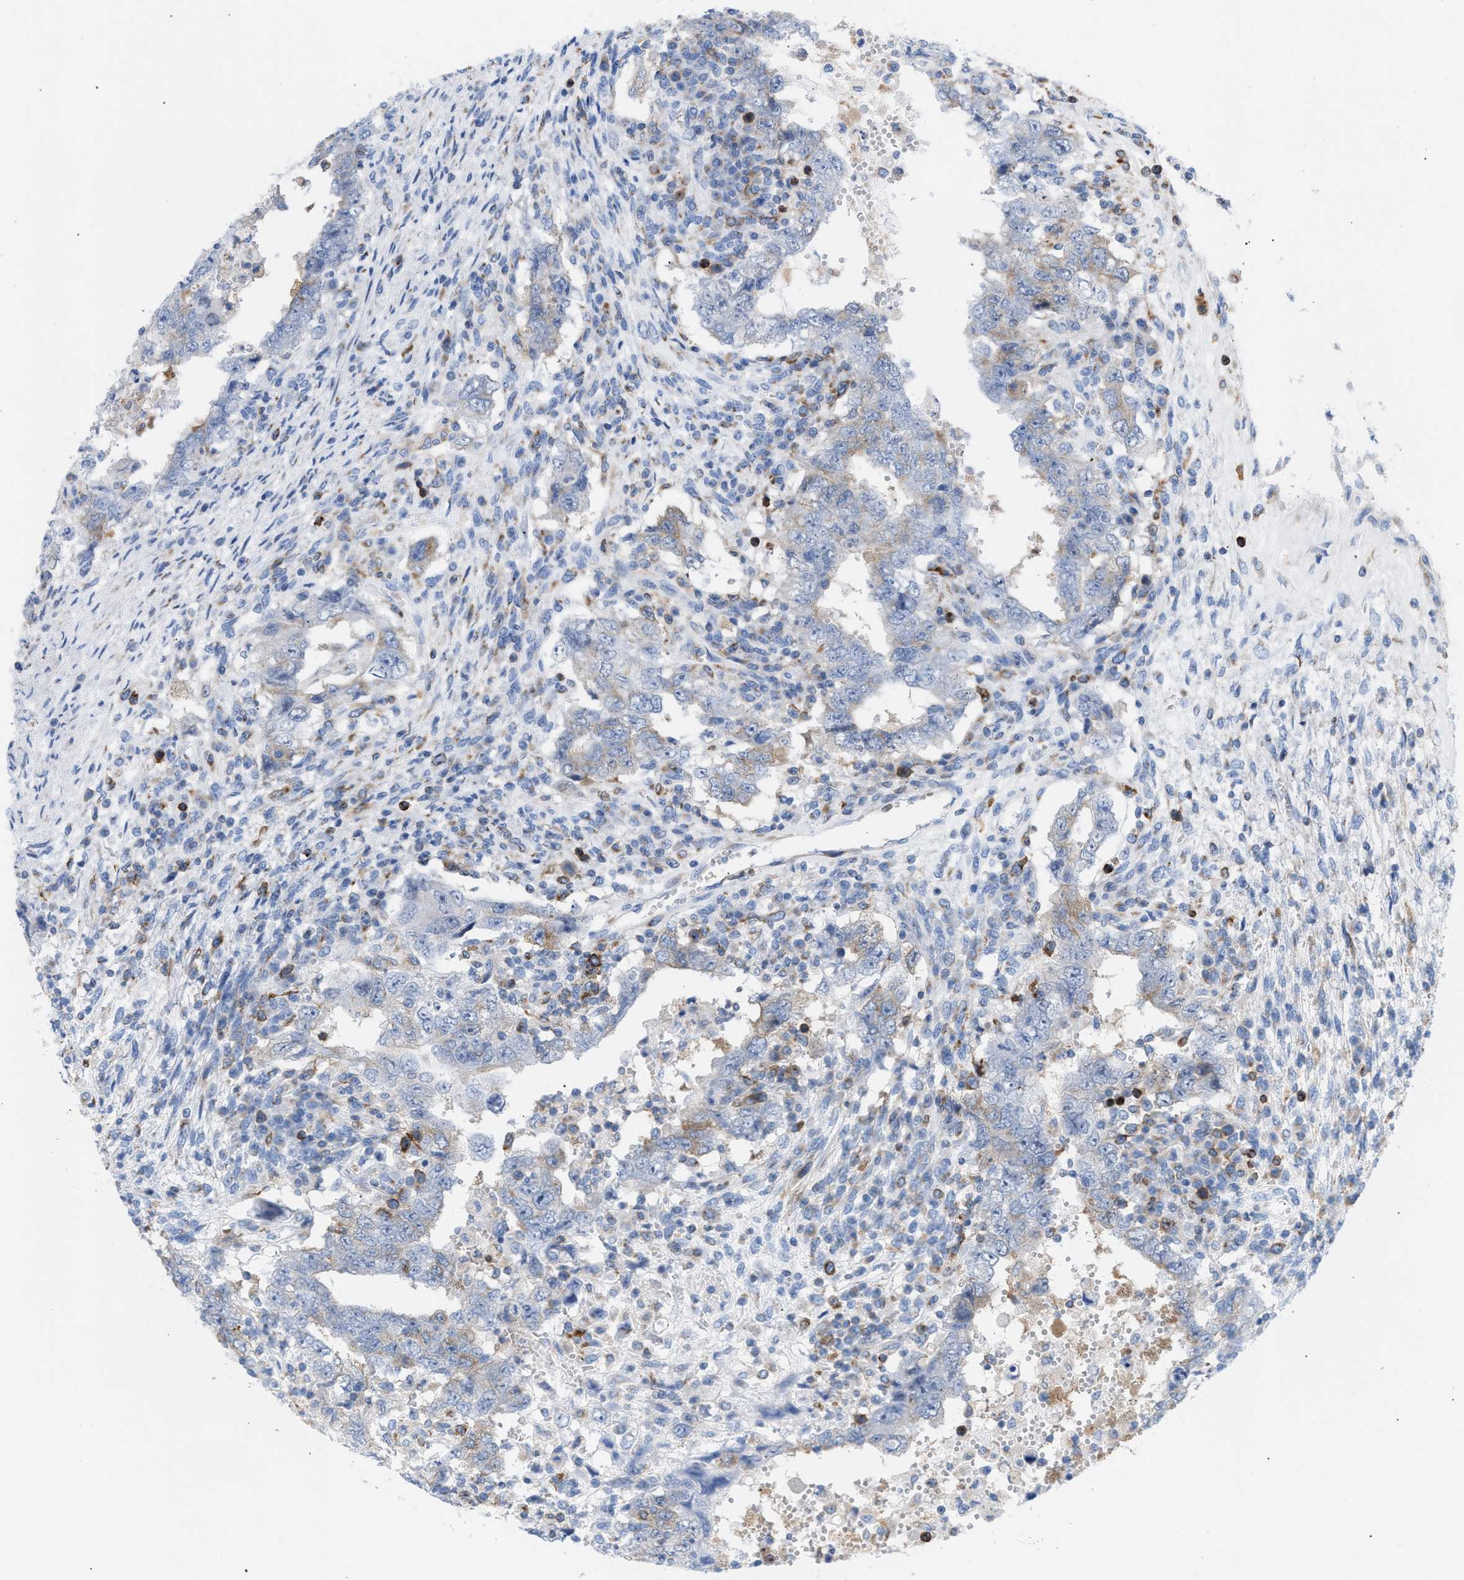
{"staining": {"intensity": "weak", "quantity": "<25%", "location": "cytoplasmic/membranous"}, "tissue": "testis cancer", "cell_type": "Tumor cells", "image_type": "cancer", "snomed": [{"axis": "morphology", "description": "Carcinoma, Embryonal, NOS"}, {"axis": "topography", "description": "Testis"}], "caption": "An immunohistochemistry (IHC) photomicrograph of testis embryonal carcinoma is shown. There is no staining in tumor cells of testis embryonal carcinoma.", "gene": "TACC3", "patient": {"sex": "male", "age": 26}}